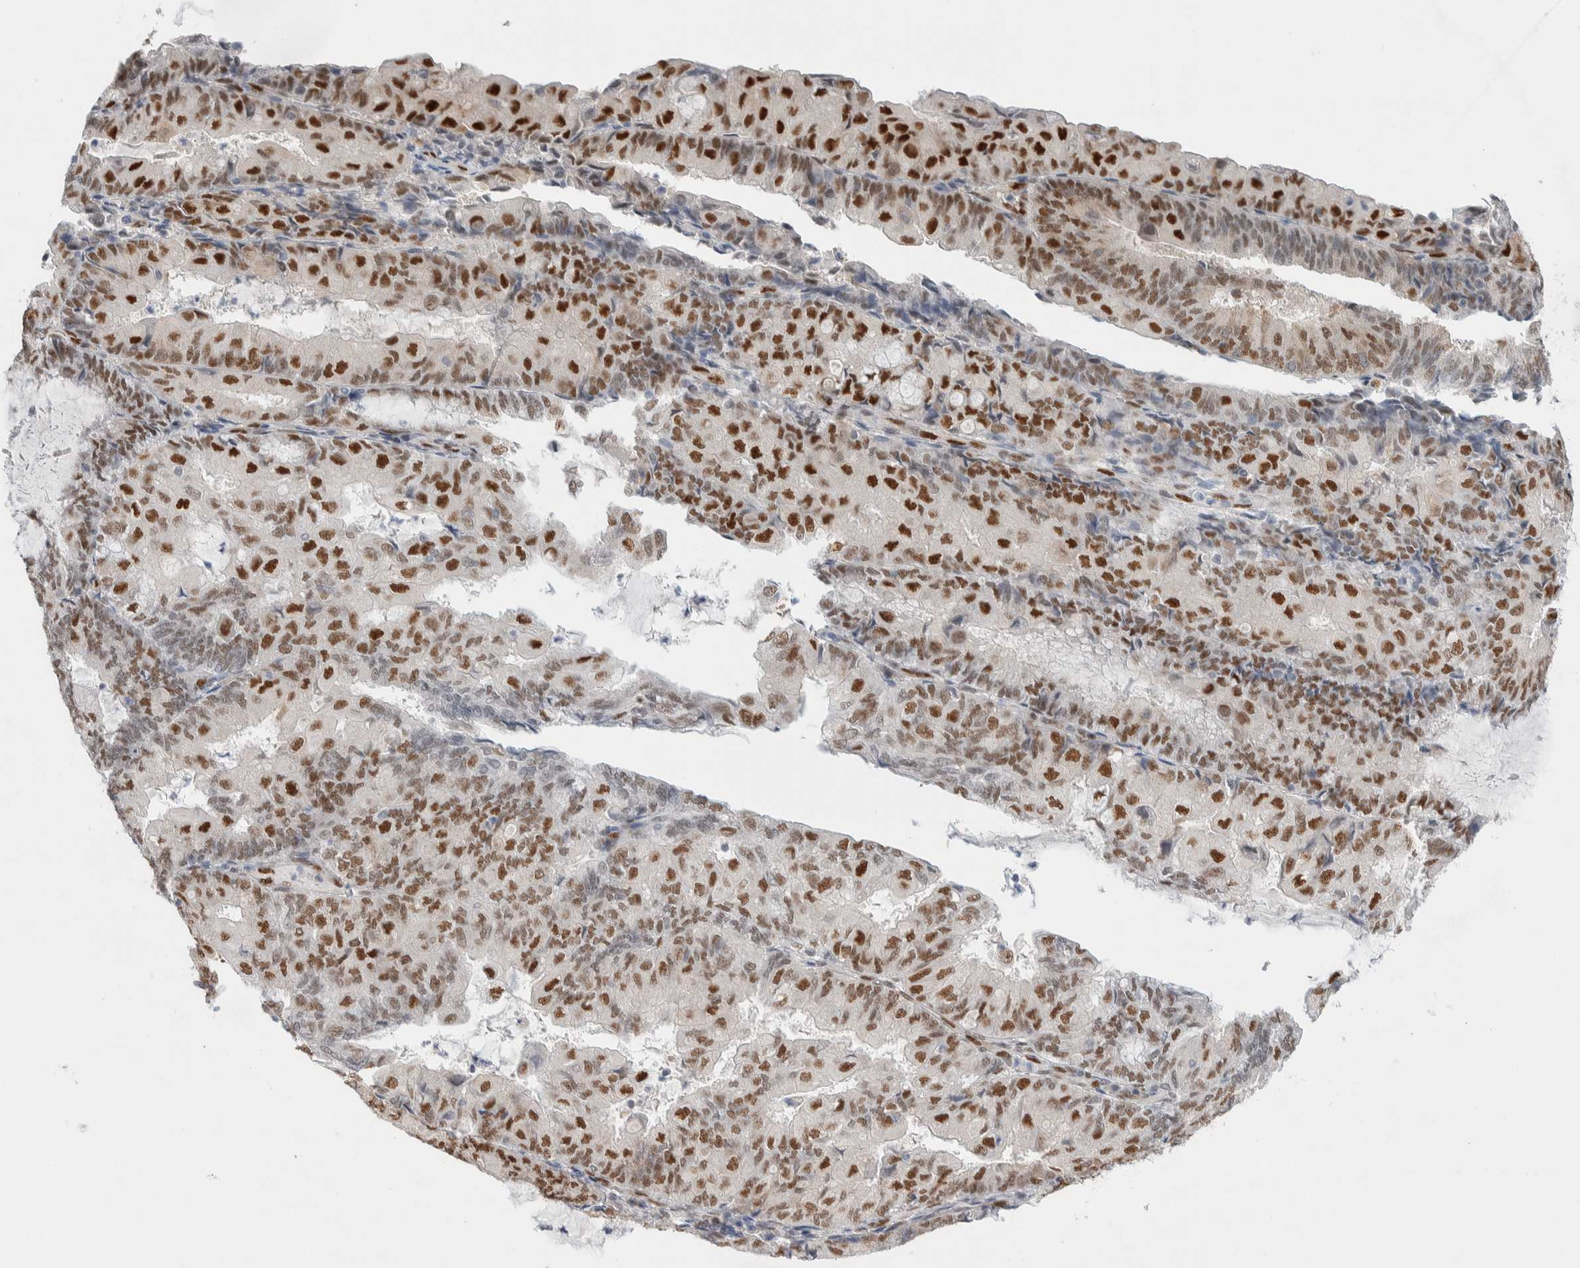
{"staining": {"intensity": "strong", "quantity": ">75%", "location": "nuclear"}, "tissue": "endometrial cancer", "cell_type": "Tumor cells", "image_type": "cancer", "snomed": [{"axis": "morphology", "description": "Adenocarcinoma, NOS"}, {"axis": "topography", "description": "Endometrium"}], "caption": "Endometrial cancer tissue demonstrates strong nuclear expression in about >75% of tumor cells", "gene": "PRMT1", "patient": {"sex": "female", "age": 81}}